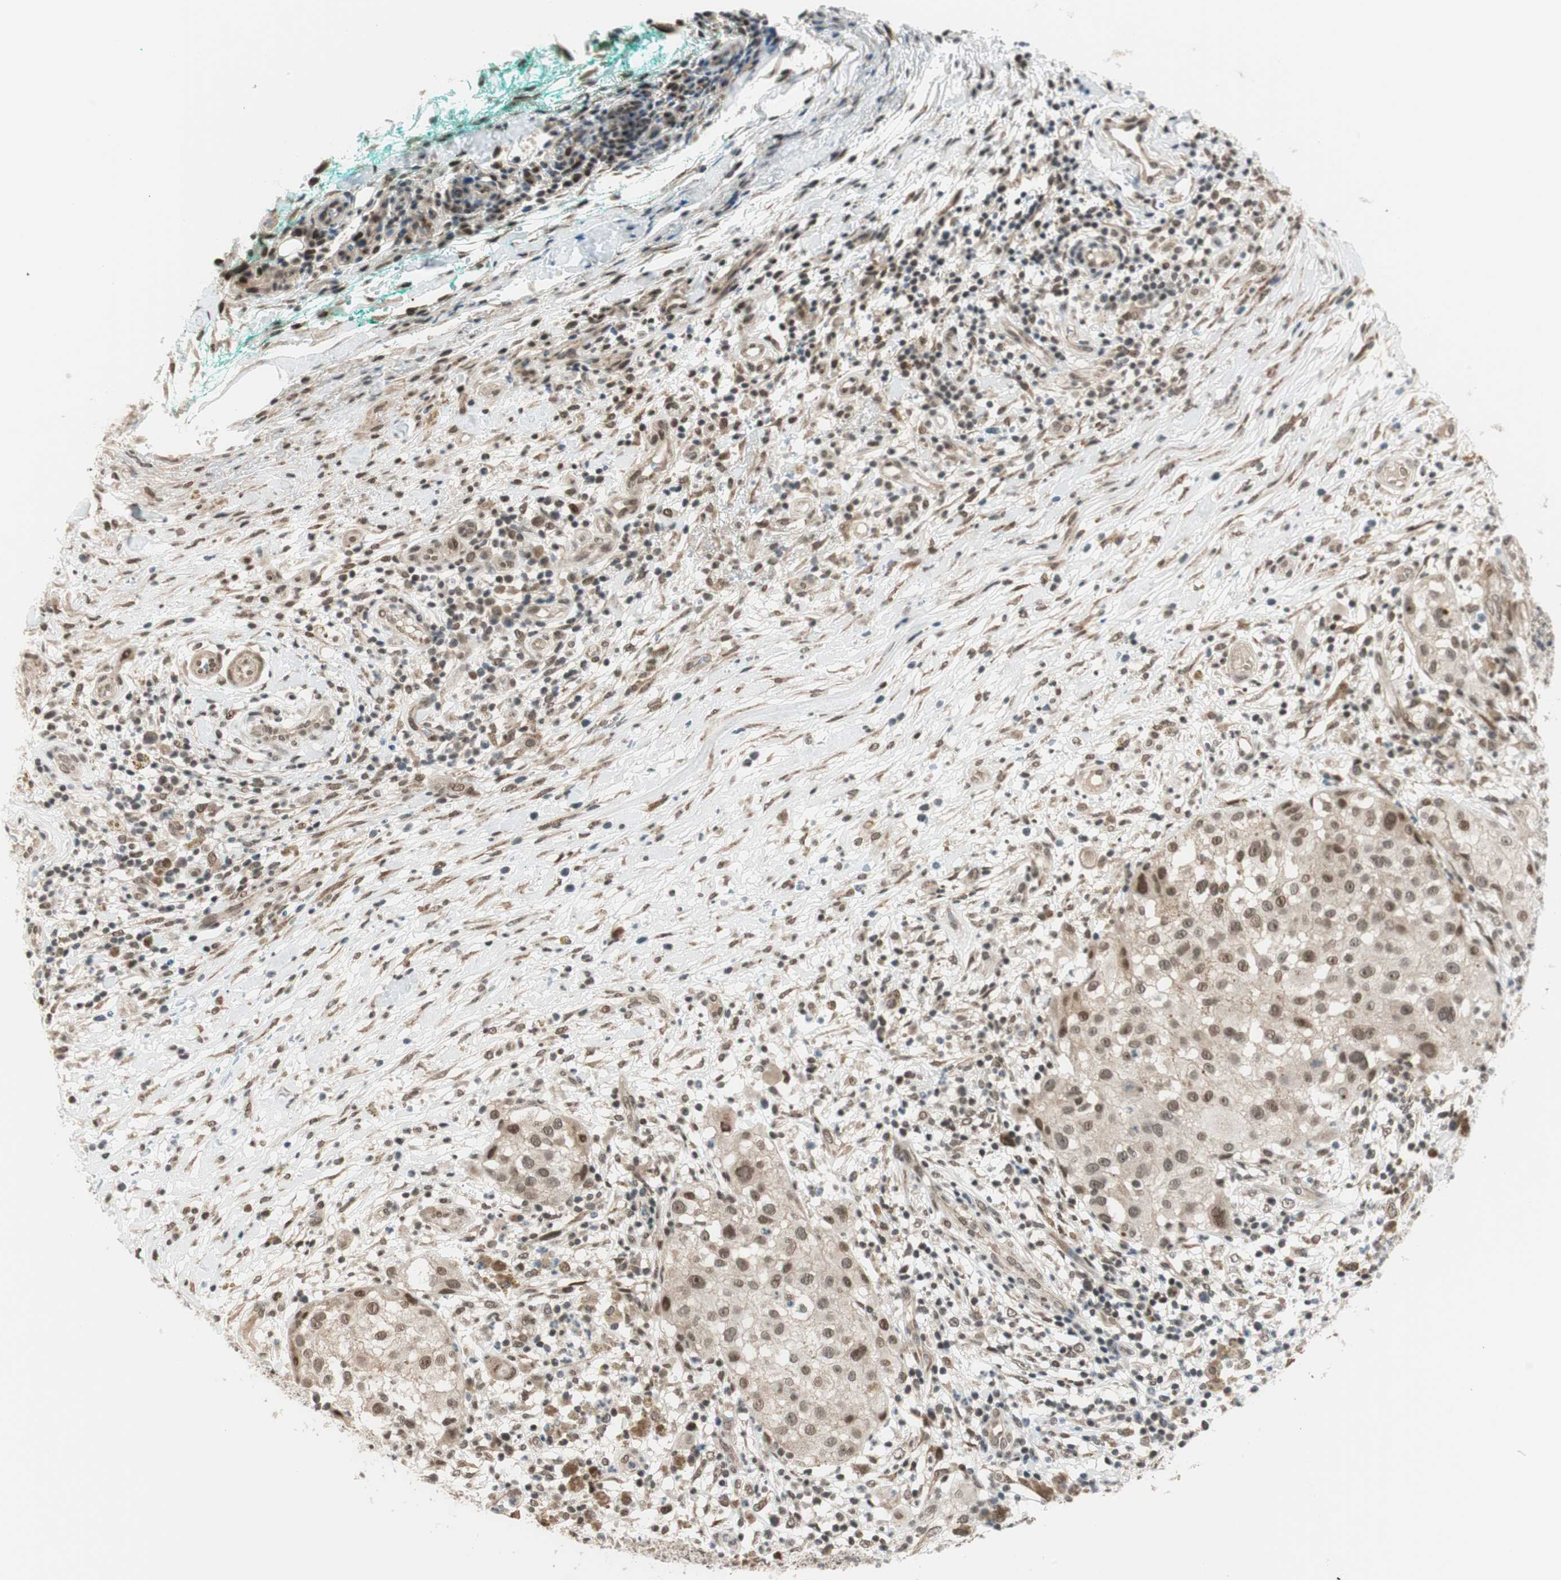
{"staining": {"intensity": "weak", "quantity": ">75%", "location": "cytoplasmic/membranous,nuclear"}, "tissue": "melanoma", "cell_type": "Tumor cells", "image_type": "cancer", "snomed": [{"axis": "morphology", "description": "Necrosis, NOS"}, {"axis": "morphology", "description": "Malignant melanoma, NOS"}, {"axis": "topography", "description": "Skin"}], "caption": "High-magnification brightfield microscopy of melanoma stained with DAB (3,3'-diaminobenzidine) (brown) and counterstained with hematoxylin (blue). tumor cells exhibit weak cytoplasmic/membranous and nuclear positivity is appreciated in about>75% of cells. (IHC, brightfield microscopy, high magnification).", "gene": "BRMS1", "patient": {"sex": "female", "age": 87}}